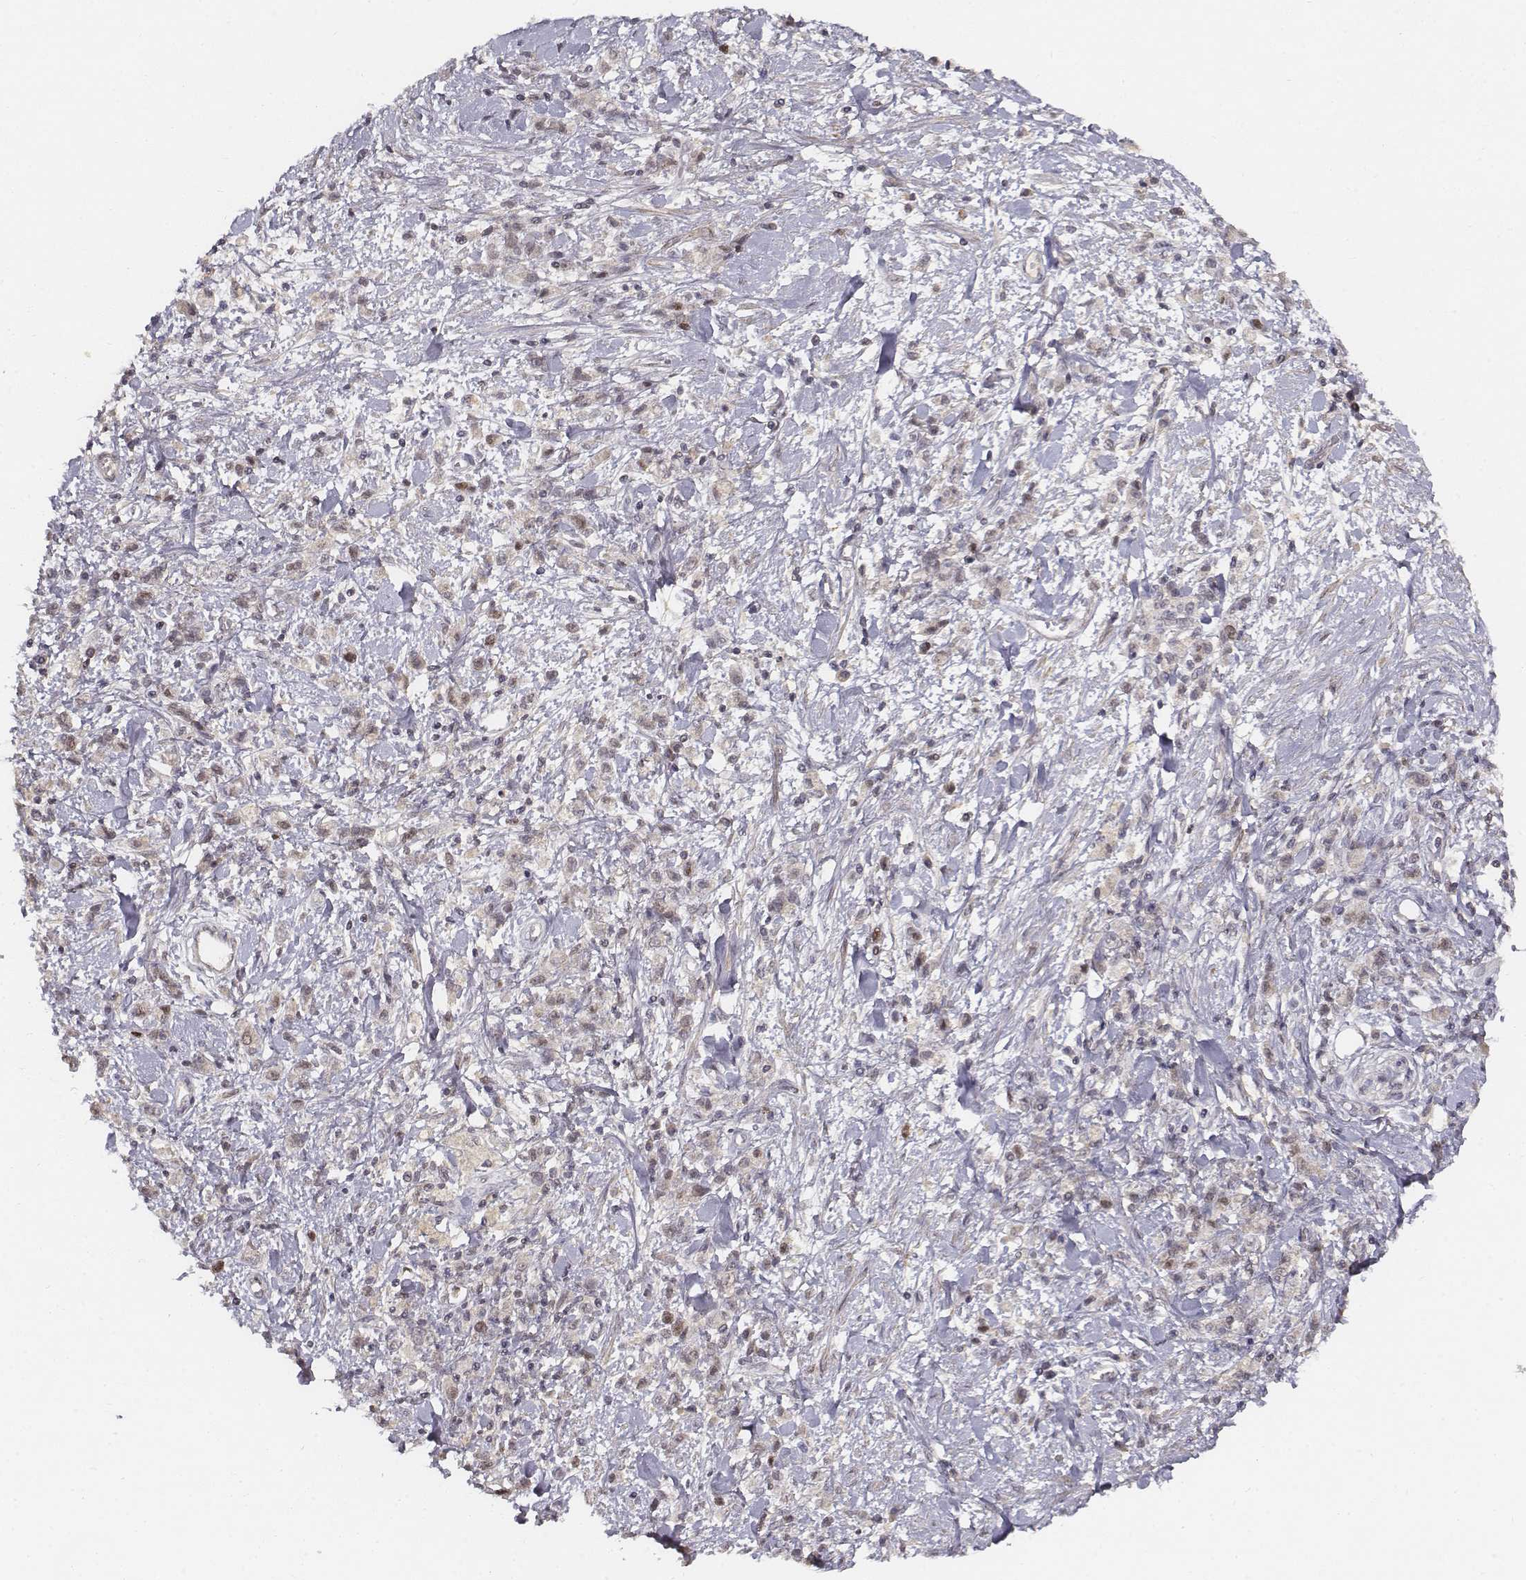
{"staining": {"intensity": "weak", "quantity": "<25%", "location": "nuclear"}, "tissue": "stomach cancer", "cell_type": "Tumor cells", "image_type": "cancer", "snomed": [{"axis": "morphology", "description": "Adenocarcinoma, NOS"}, {"axis": "topography", "description": "Stomach"}], "caption": "Tumor cells show no significant protein positivity in stomach adenocarcinoma. (DAB (3,3'-diaminobenzidine) IHC visualized using brightfield microscopy, high magnification).", "gene": "FANCD2", "patient": {"sex": "male", "age": 77}}